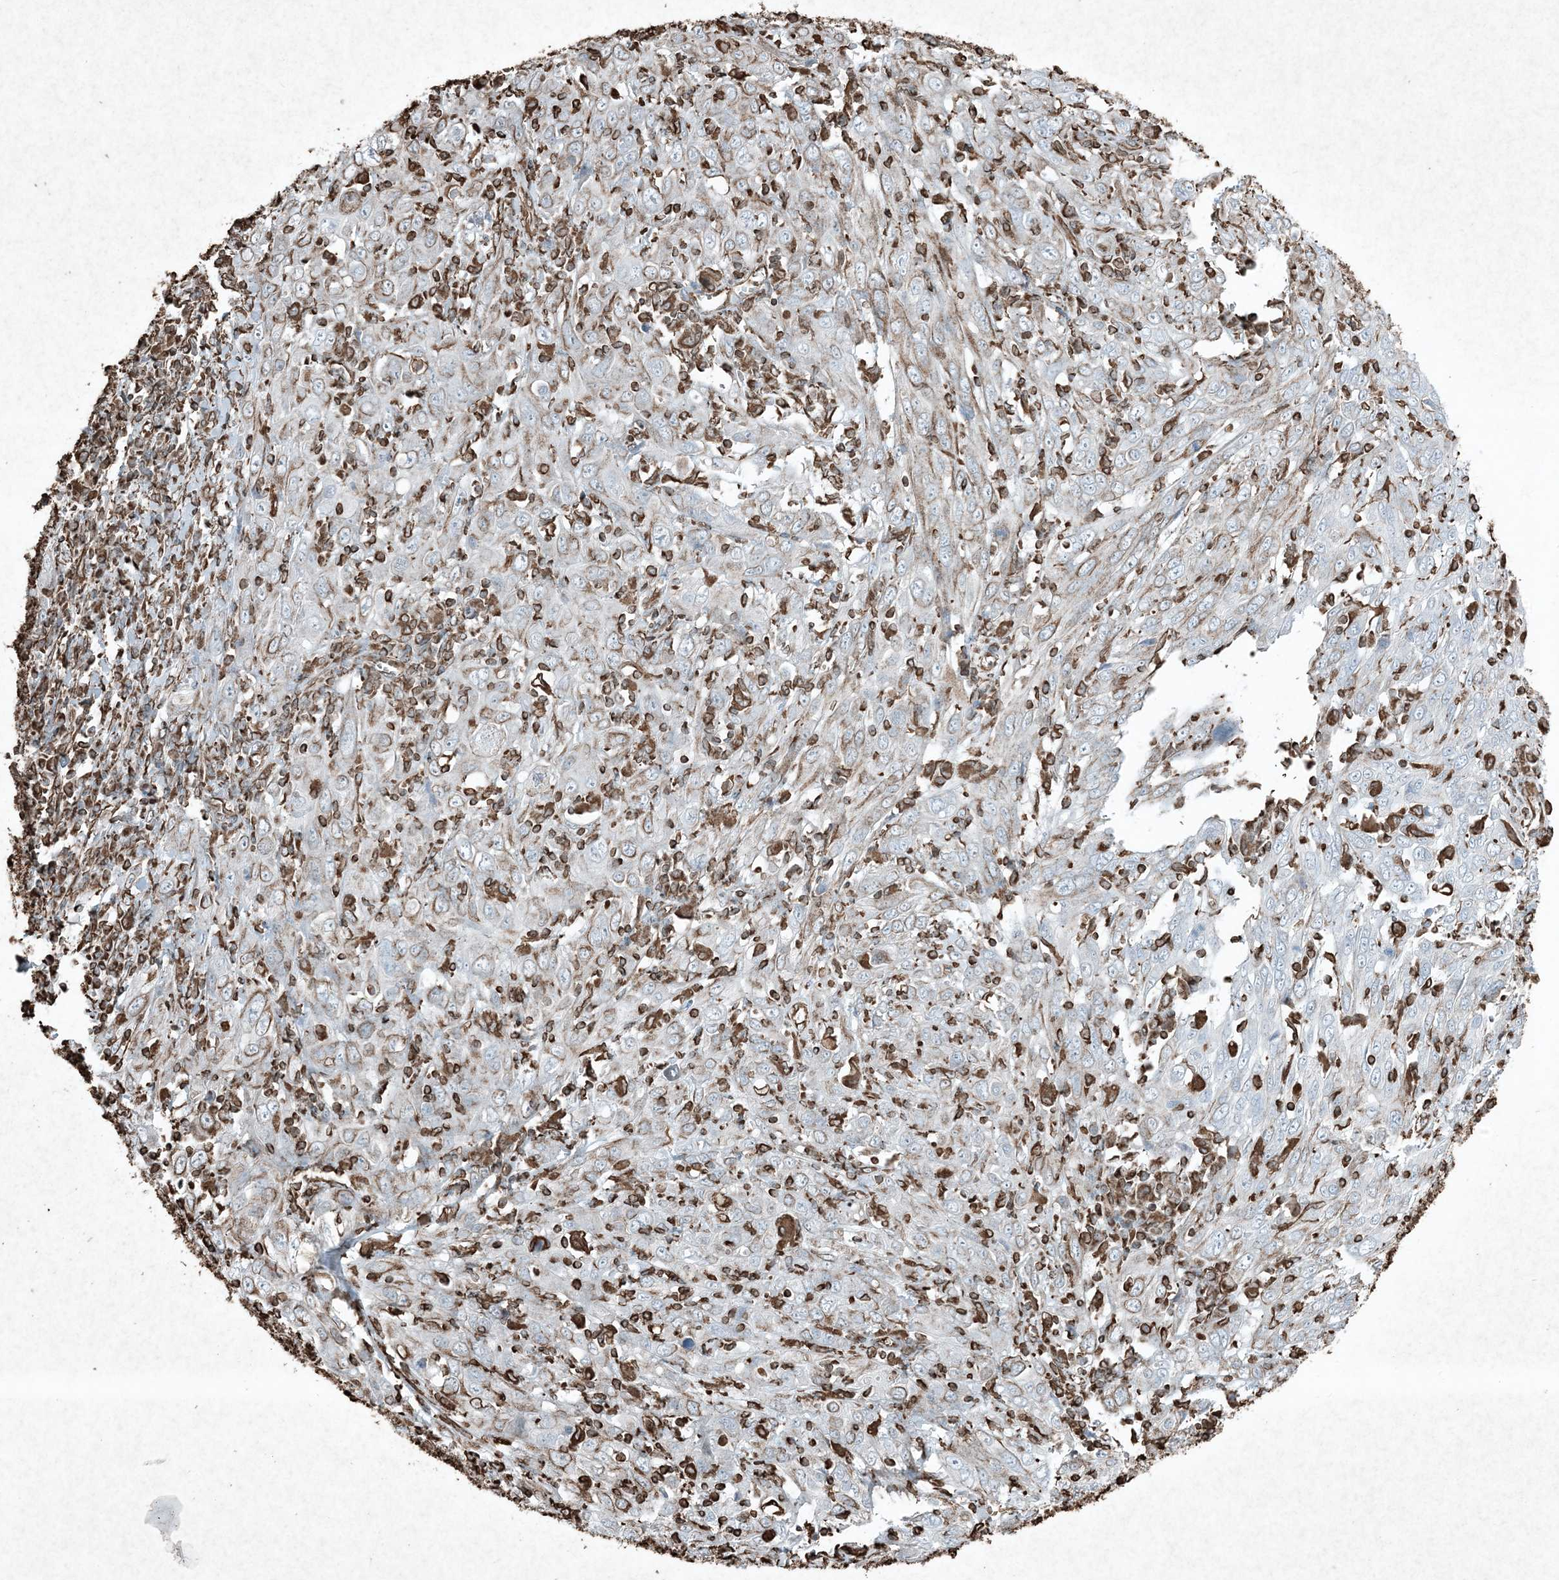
{"staining": {"intensity": "weak", "quantity": "25%-75%", "location": "cytoplasmic/membranous"}, "tissue": "cervical cancer", "cell_type": "Tumor cells", "image_type": "cancer", "snomed": [{"axis": "morphology", "description": "Squamous cell carcinoma, NOS"}, {"axis": "topography", "description": "Cervix"}], "caption": "Approximately 25%-75% of tumor cells in cervical cancer (squamous cell carcinoma) exhibit weak cytoplasmic/membranous protein staining as visualized by brown immunohistochemical staining.", "gene": "RYK", "patient": {"sex": "female", "age": 46}}